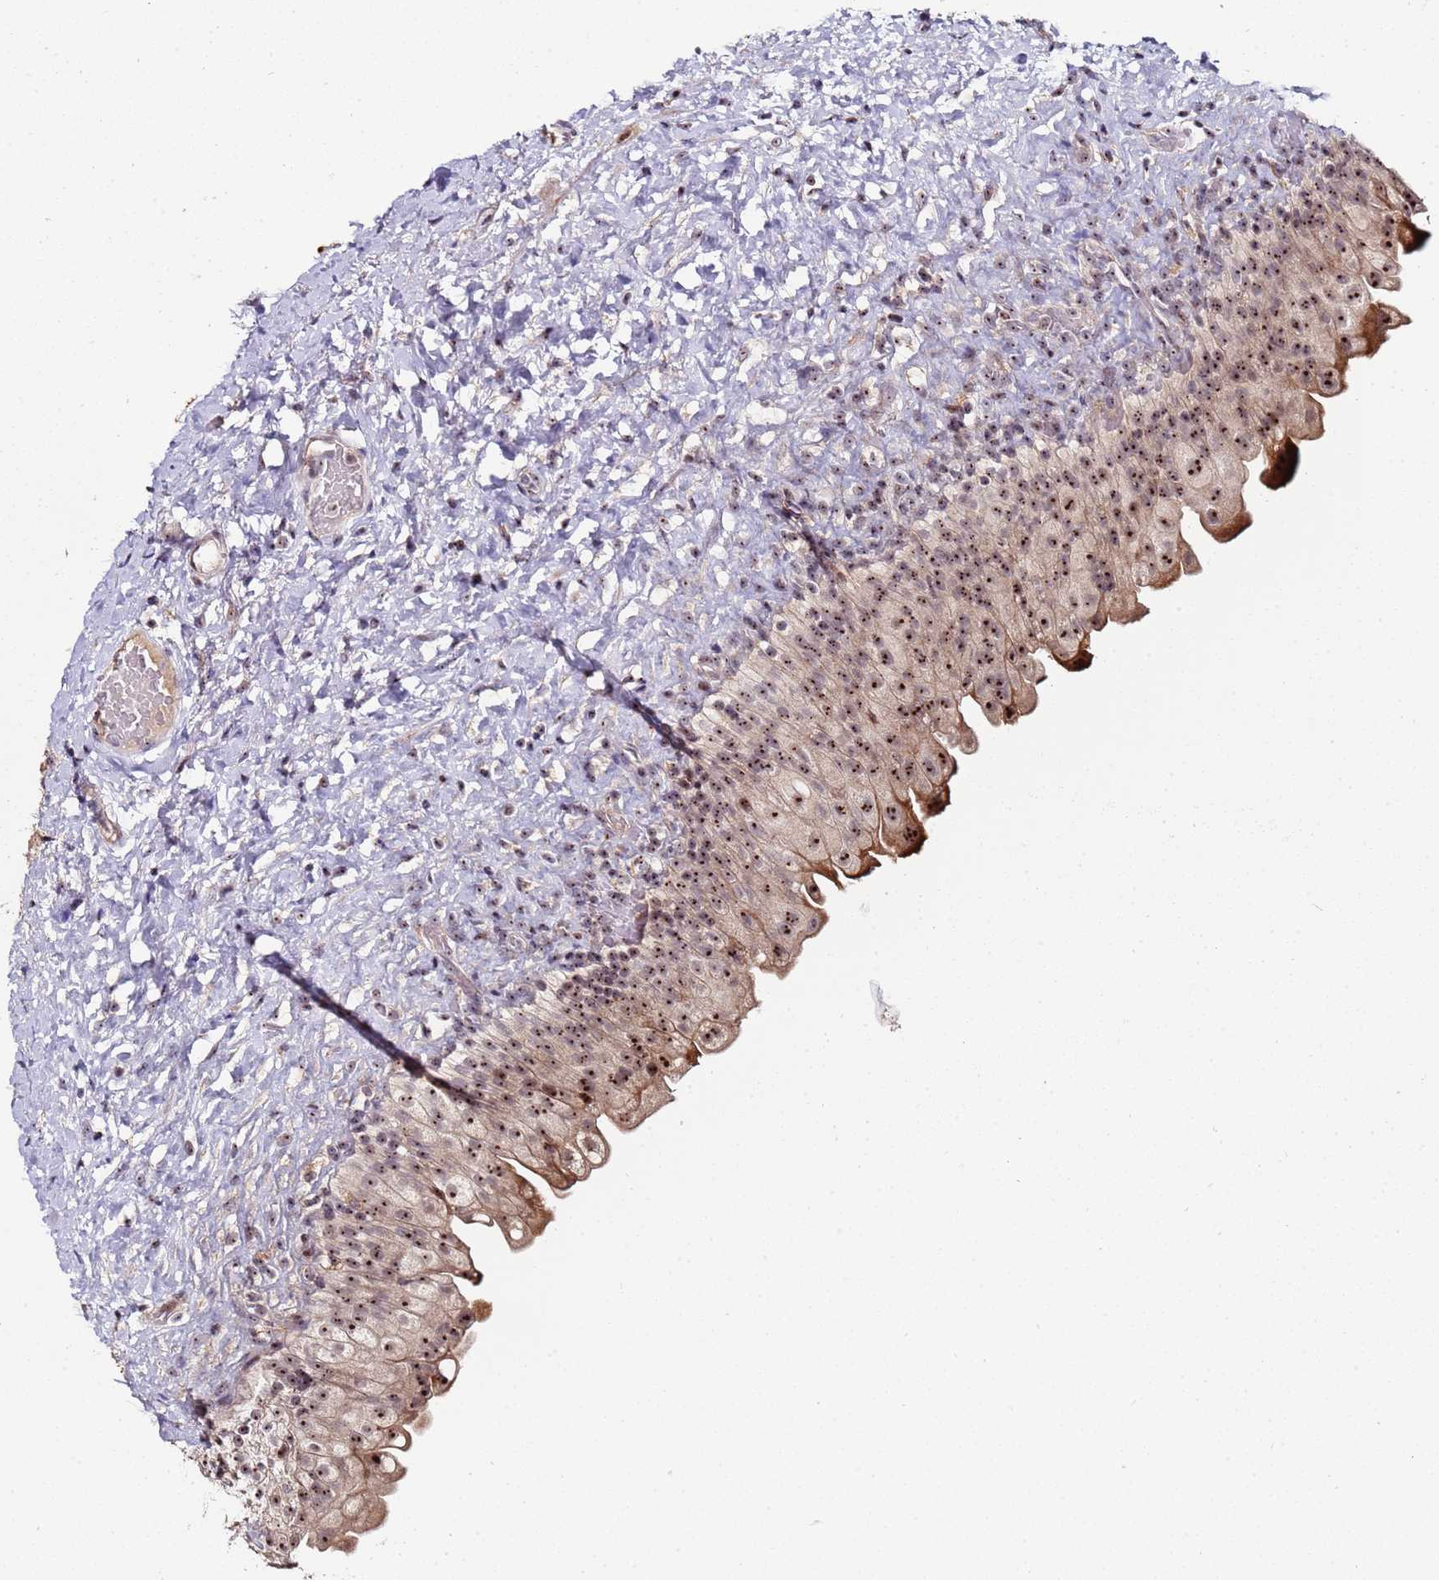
{"staining": {"intensity": "strong", "quantity": "25%-75%", "location": "nuclear"}, "tissue": "urinary bladder", "cell_type": "Urothelial cells", "image_type": "normal", "snomed": [{"axis": "morphology", "description": "Normal tissue, NOS"}, {"axis": "topography", "description": "Urinary bladder"}], "caption": "Brown immunohistochemical staining in unremarkable human urinary bladder reveals strong nuclear expression in approximately 25%-75% of urothelial cells. The staining was performed using DAB to visualize the protein expression in brown, while the nuclei were stained in blue with hematoxylin (Magnification: 20x).", "gene": "KRI1", "patient": {"sex": "female", "age": 27}}